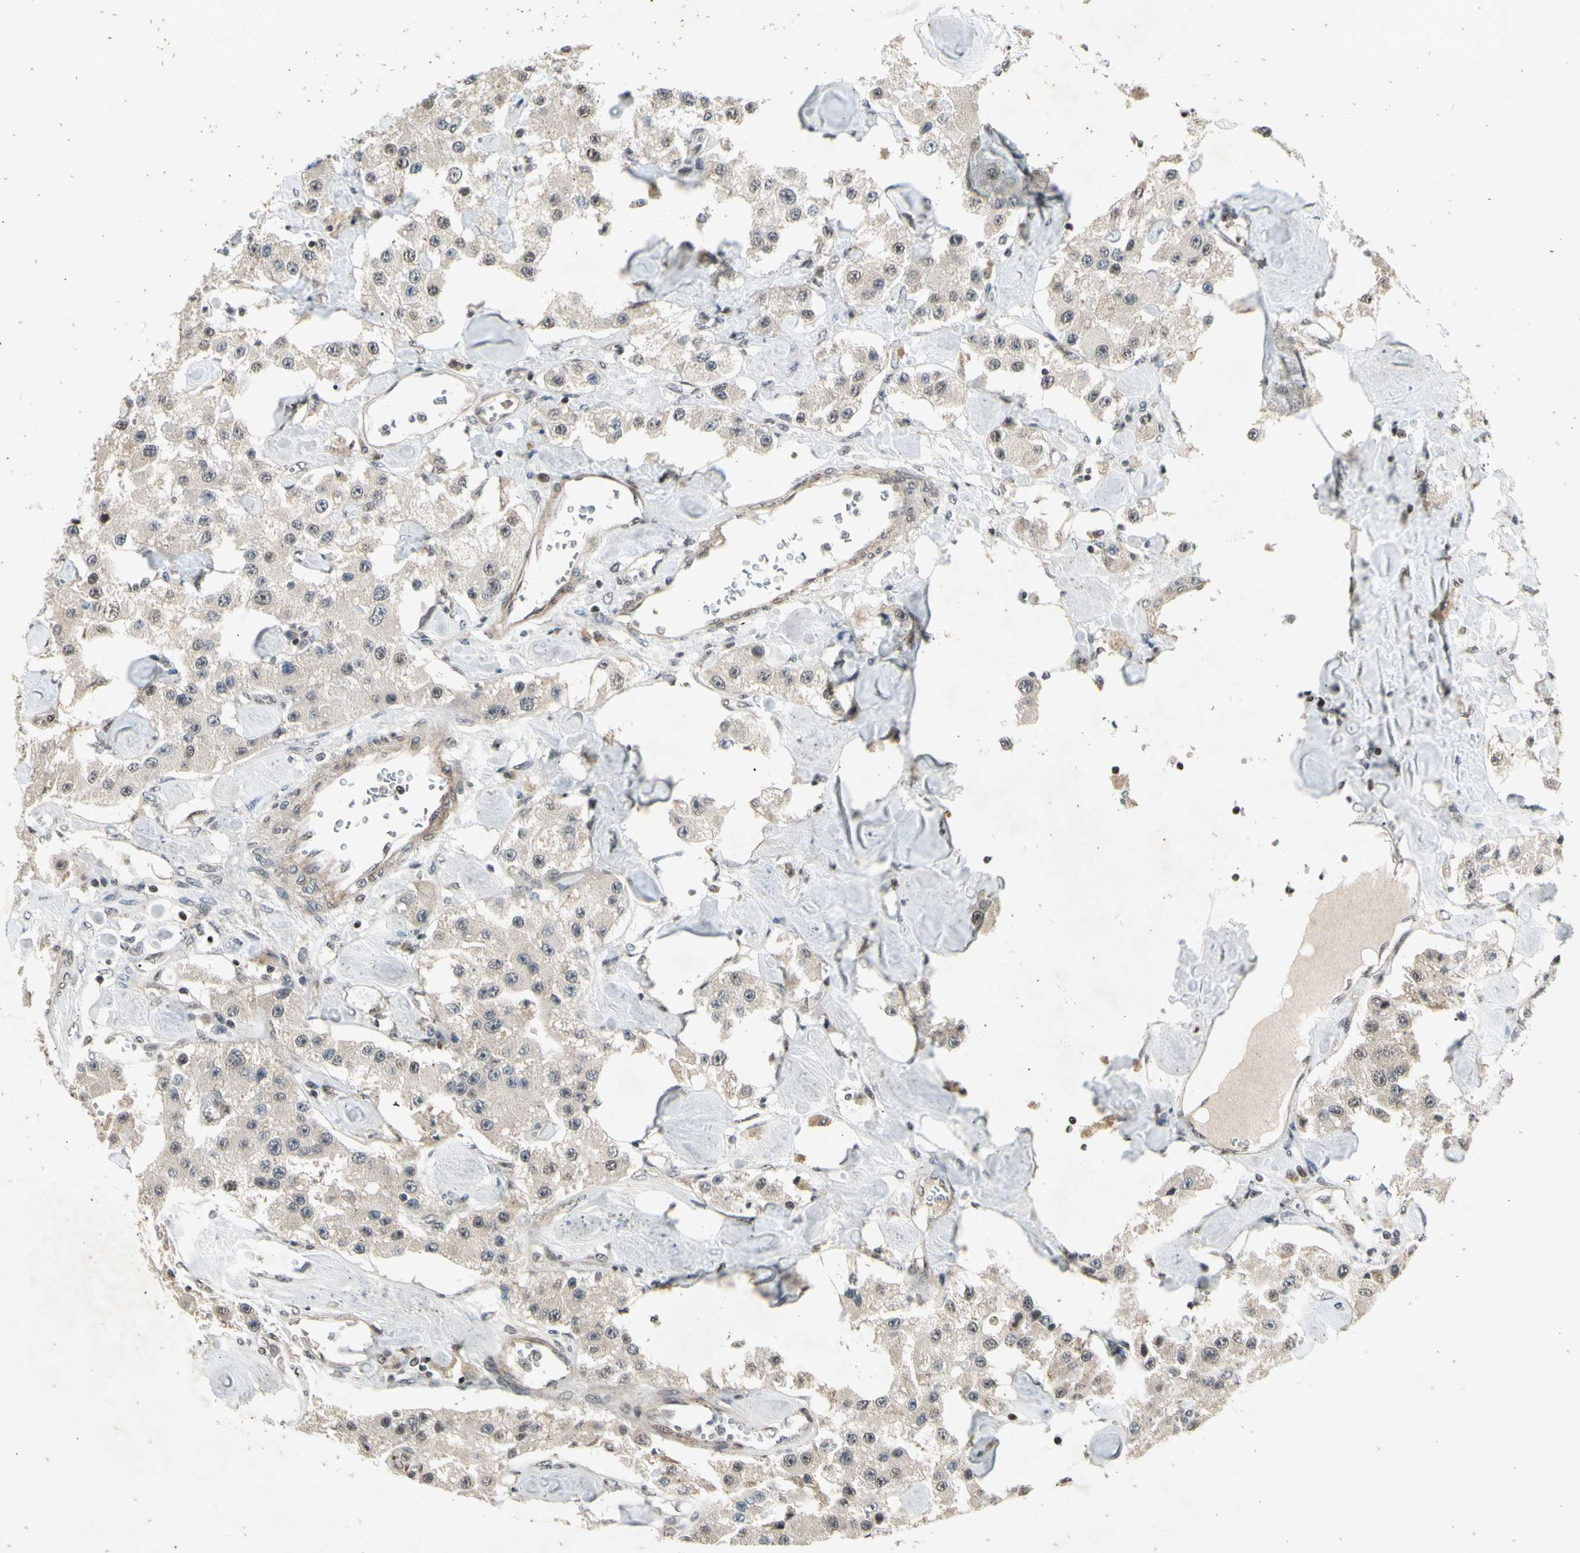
{"staining": {"intensity": "weak", "quantity": ">75%", "location": "cytoplasmic/membranous,nuclear"}, "tissue": "carcinoid", "cell_type": "Tumor cells", "image_type": "cancer", "snomed": [{"axis": "morphology", "description": "Carcinoid, malignant, NOS"}, {"axis": "topography", "description": "Pancreas"}], "caption": "Tumor cells demonstrate weak cytoplasmic/membranous and nuclear positivity in about >75% of cells in malignant carcinoid. (DAB IHC with brightfield microscopy, high magnification).", "gene": "EFNB2", "patient": {"sex": "male", "age": 41}}